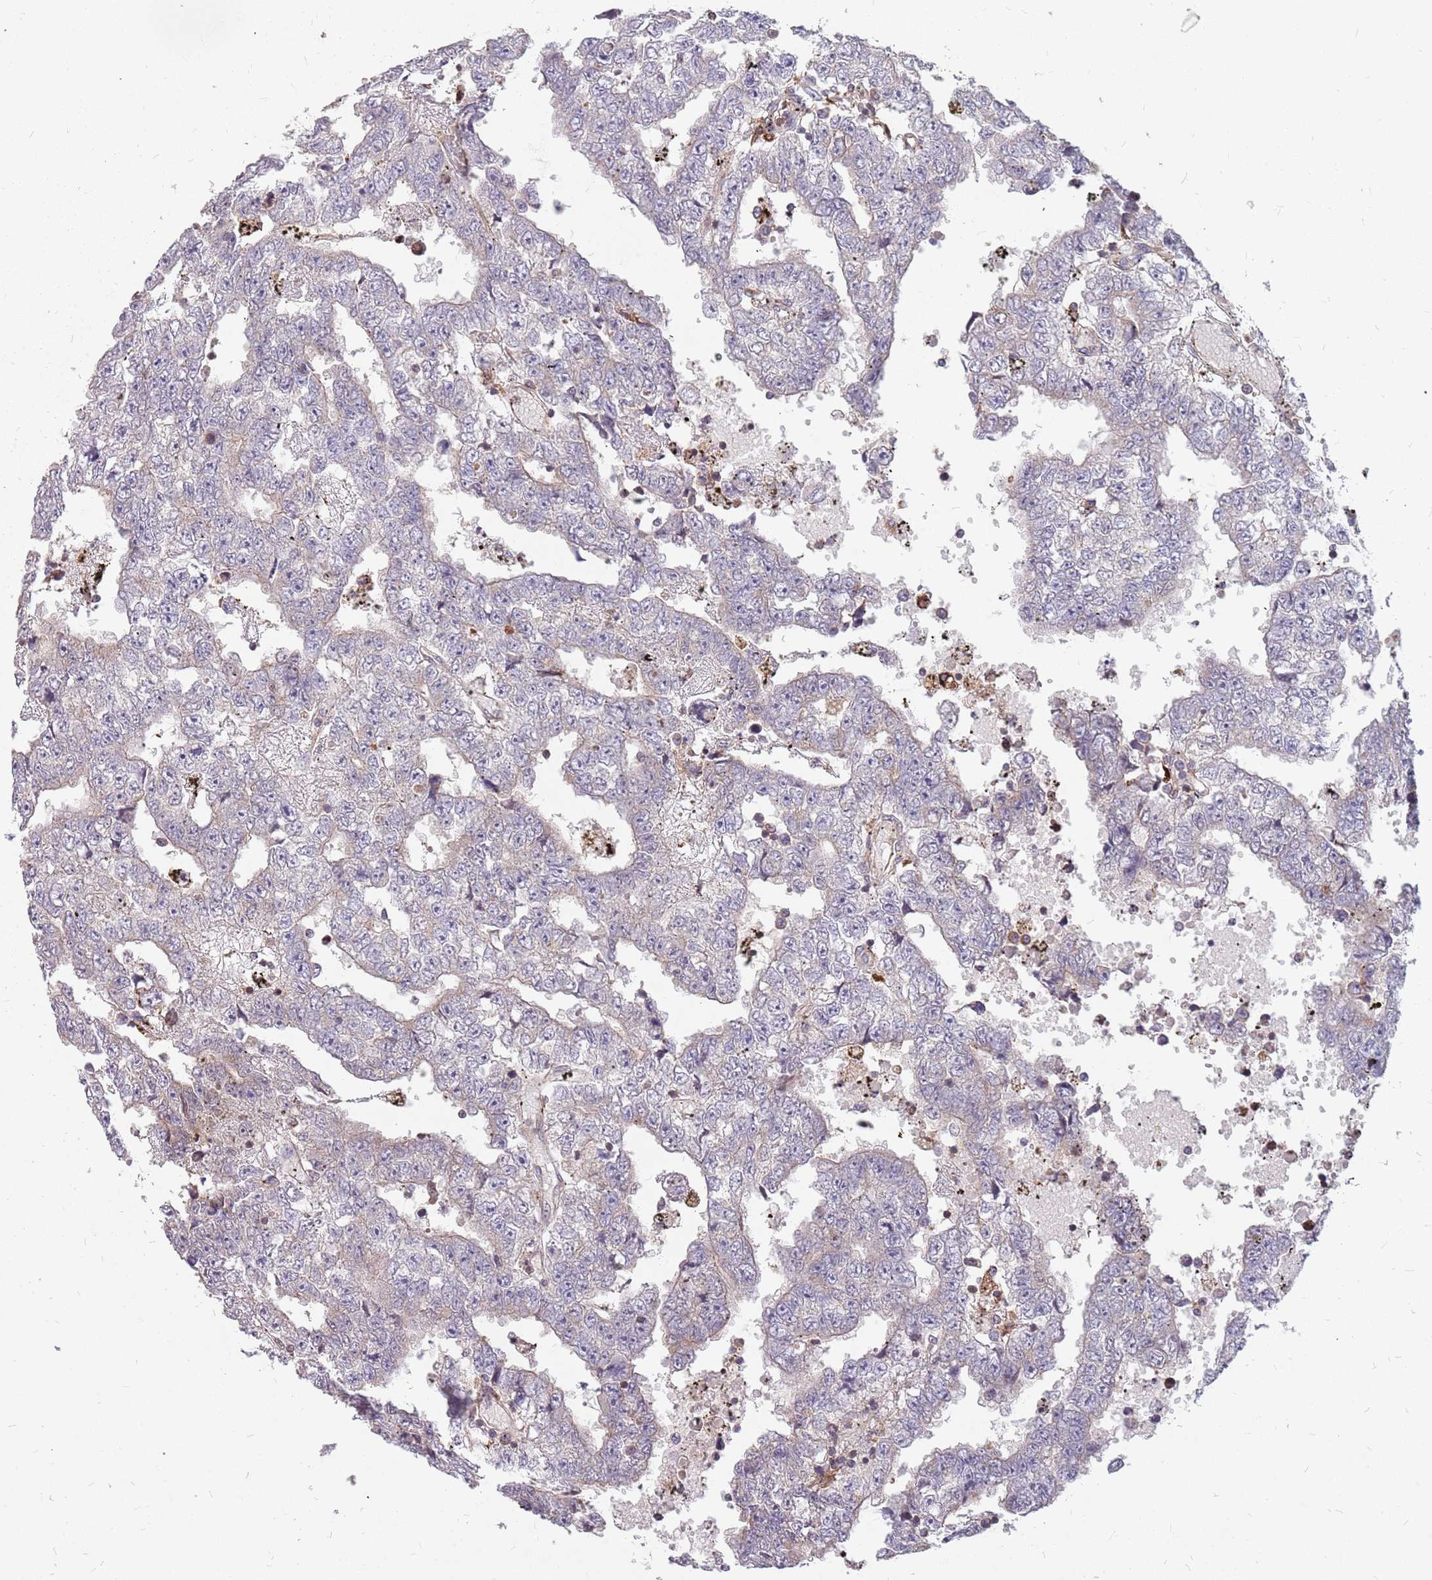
{"staining": {"intensity": "negative", "quantity": "none", "location": "none"}, "tissue": "testis cancer", "cell_type": "Tumor cells", "image_type": "cancer", "snomed": [{"axis": "morphology", "description": "Carcinoma, Embryonal, NOS"}, {"axis": "topography", "description": "Testis"}], "caption": "The immunohistochemistry image has no significant expression in tumor cells of embryonal carcinoma (testis) tissue. Brightfield microscopy of IHC stained with DAB (brown) and hematoxylin (blue), captured at high magnification.", "gene": "NME4", "patient": {"sex": "male", "age": 25}}